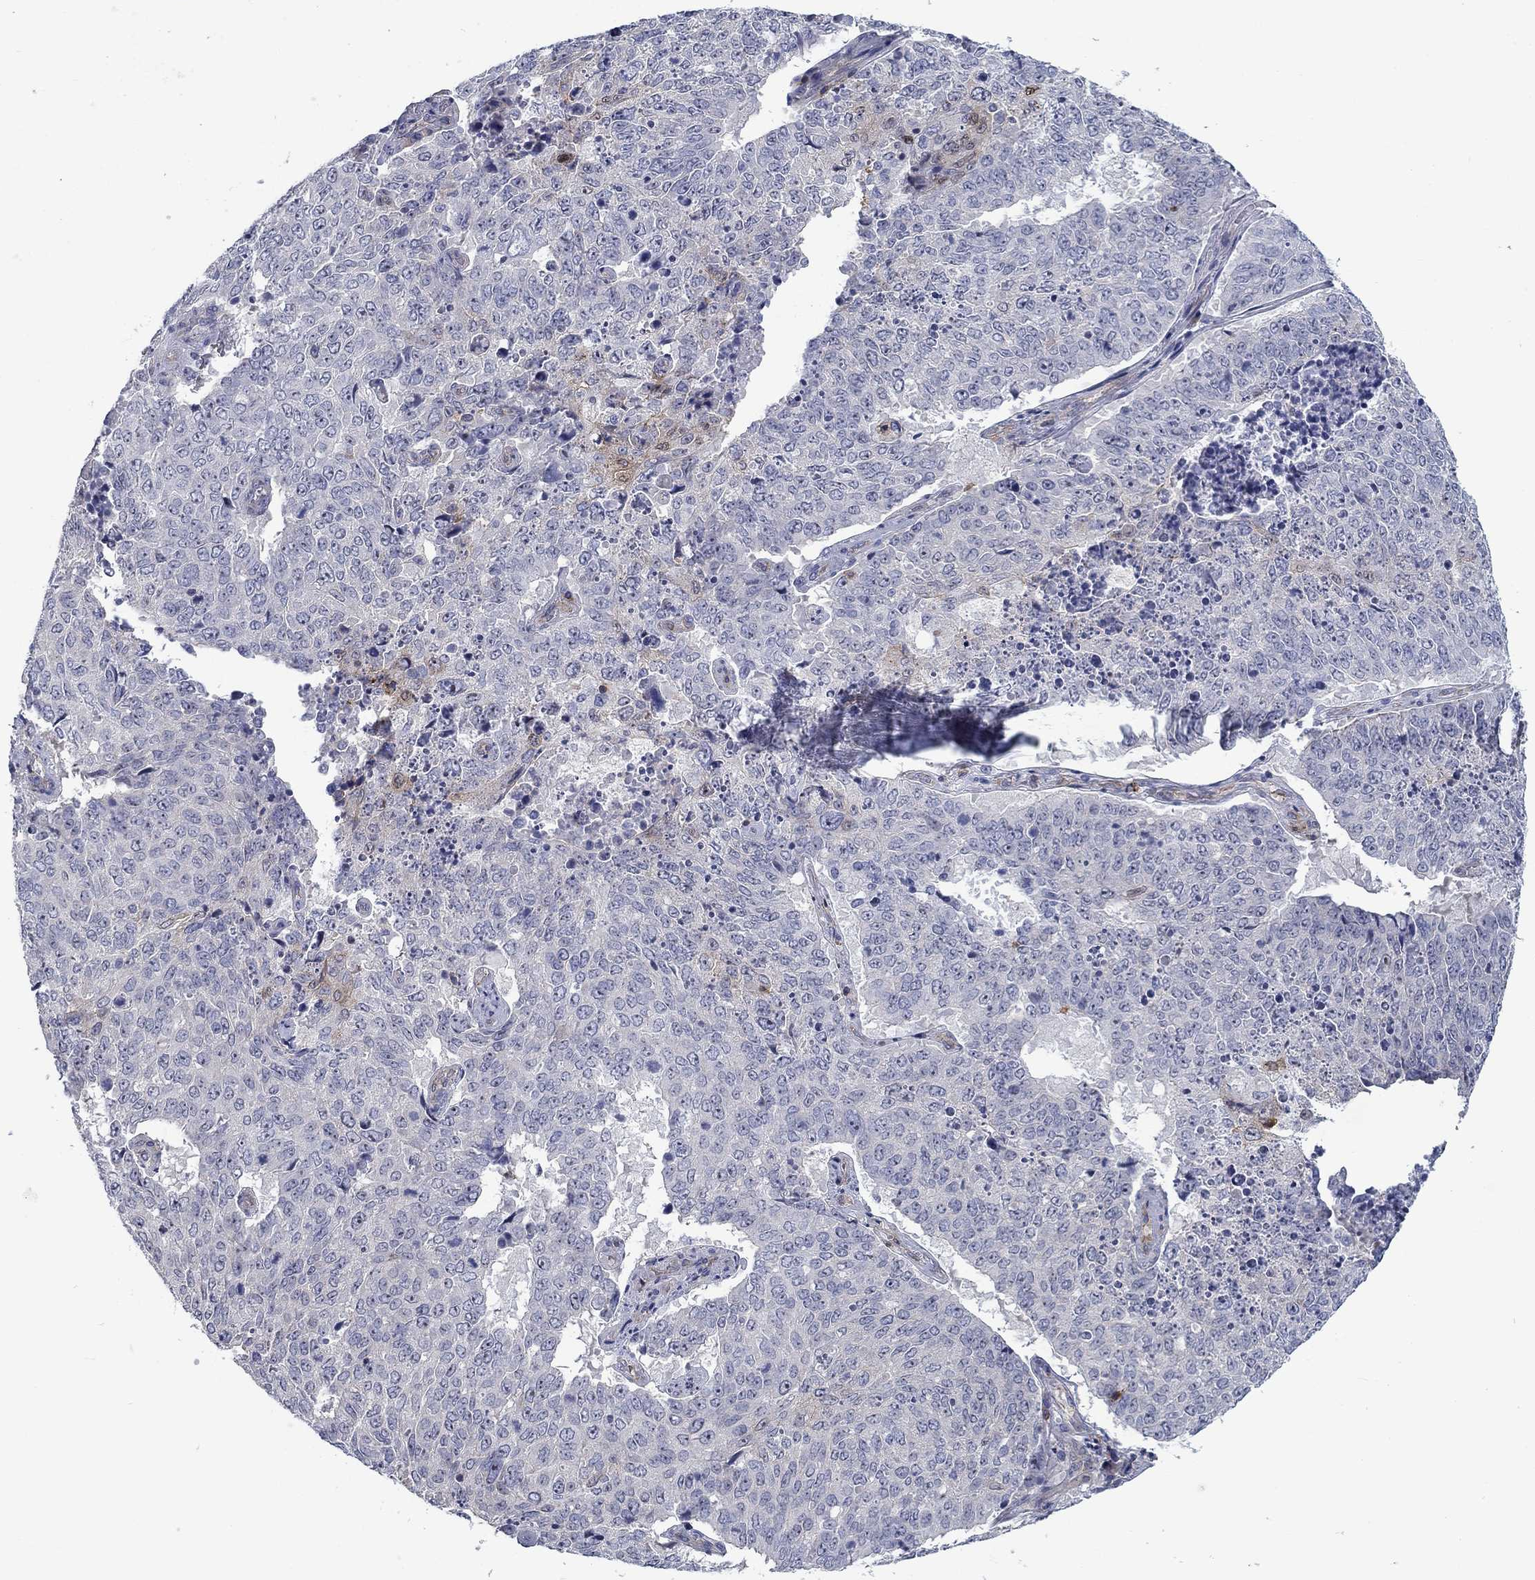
{"staining": {"intensity": "negative", "quantity": "none", "location": "none"}, "tissue": "lung cancer", "cell_type": "Tumor cells", "image_type": "cancer", "snomed": [{"axis": "morphology", "description": "Normal tissue, NOS"}, {"axis": "morphology", "description": "Squamous cell carcinoma, NOS"}, {"axis": "topography", "description": "Bronchus"}, {"axis": "topography", "description": "Lung"}], "caption": "This photomicrograph is of squamous cell carcinoma (lung) stained with IHC to label a protein in brown with the nuclei are counter-stained blue. There is no expression in tumor cells. (IHC, brightfield microscopy, high magnification).", "gene": "SIT1", "patient": {"sex": "male", "age": 64}}